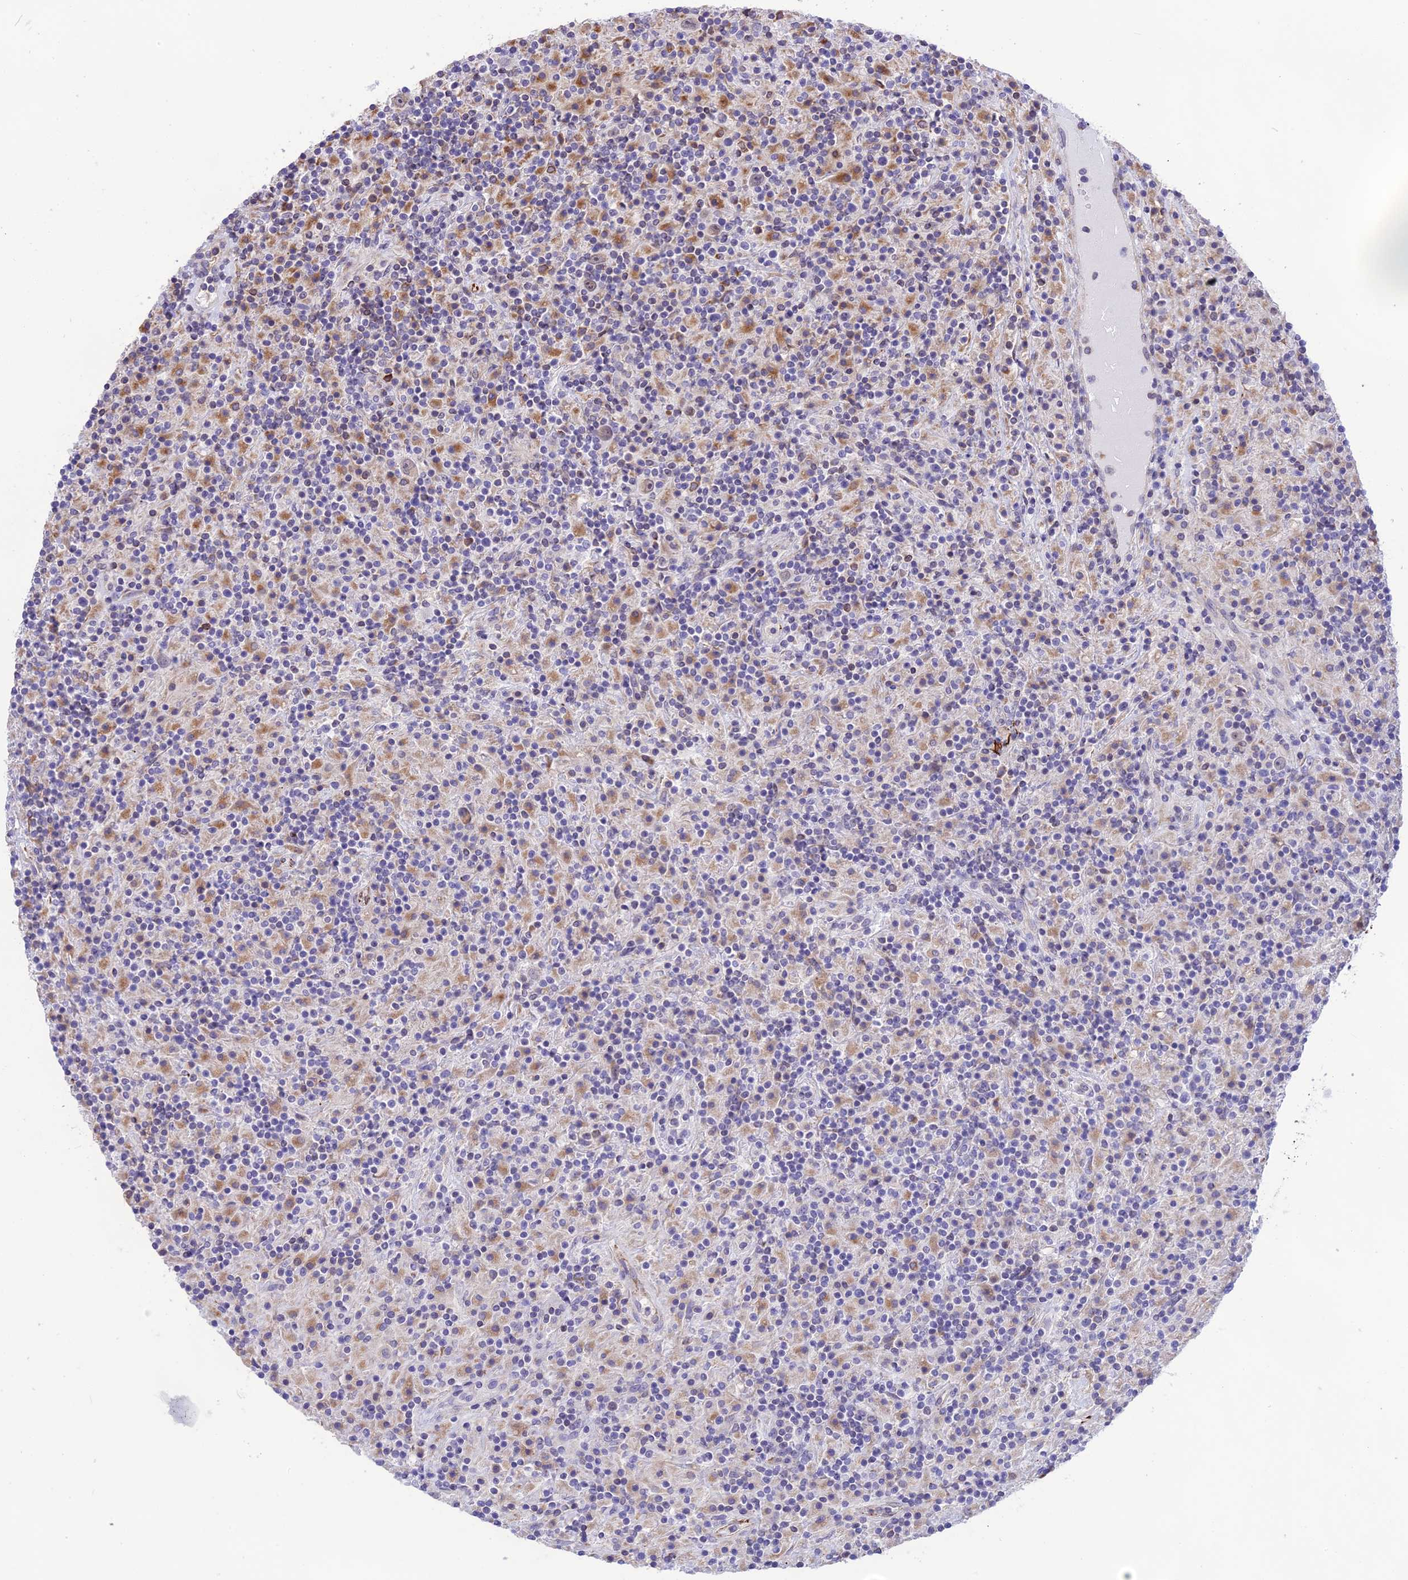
{"staining": {"intensity": "negative", "quantity": "none", "location": "none"}, "tissue": "lymphoma", "cell_type": "Tumor cells", "image_type": "cancer", "snomed": [{"axis": "morphology", "description": "Hodgkin's disease, NOS"}, {"axis": "topography", "description": "Lymph node"}], "caption": "IHC photomicrograph of neoplastic tissue: lymphoma stained with DAB exhibits no significant protein staining in tumor cells.", "gene": "DOC2B", "patient": {"sex": "male", "age": 70}}